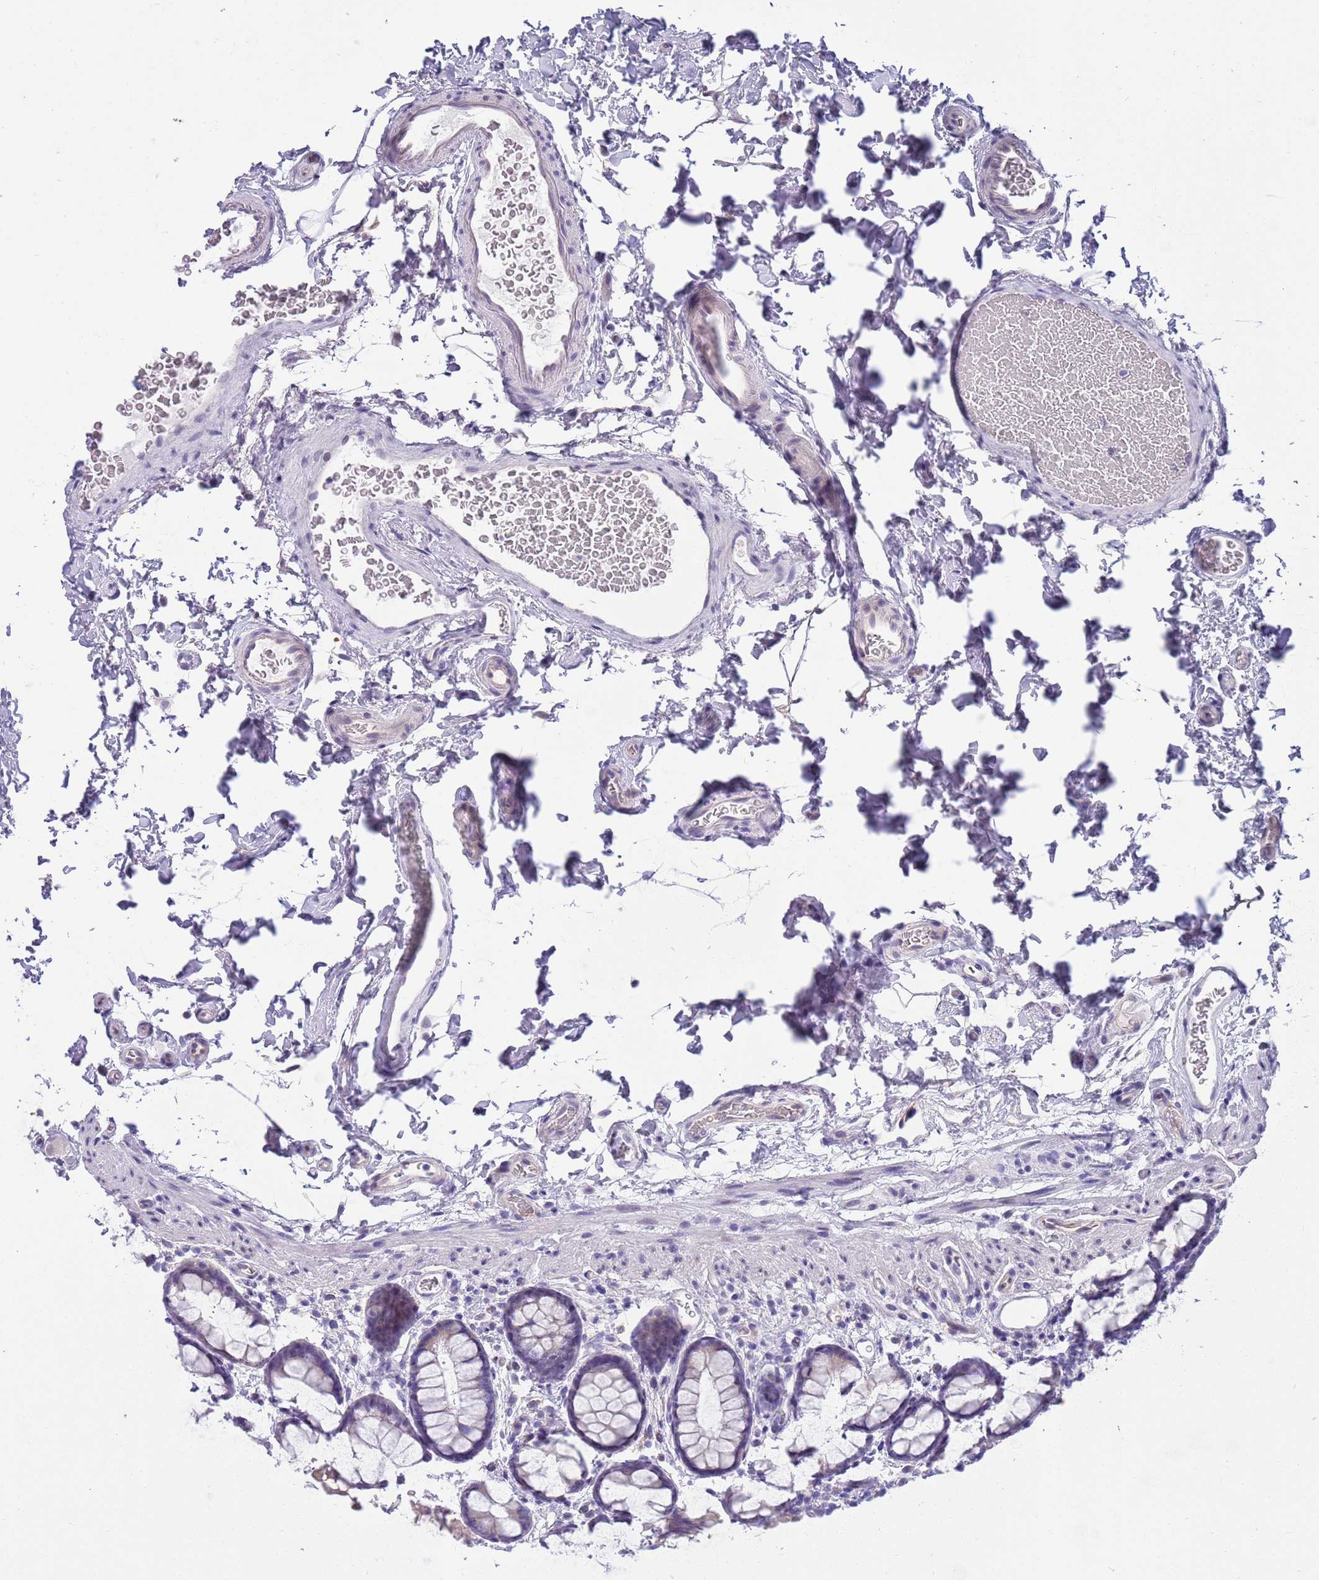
{"staining": {"intensity": "negative", "quantity": "none", "location": "none"}, "tissue": "colon", "cell_type": "Endothelial cells", "image_type": "normal", "snomed": [{"axis": "morphology", "description": "Normal tissue, NOS"}, {"axis": "topography", "description": "Colon"}], "caption": "Immunohistochemistry (IHC) photomicrograph of unremarkable colon: human colon stained with DAB (3,3'-diaminobenzidine) reveals no significant protein positivity in endothelial cells. (DAB IHC visualized using brightfield microscopy, high magnification).", "gene": "BRMS1L", "patient": {"sex": "female", "age": 82}}